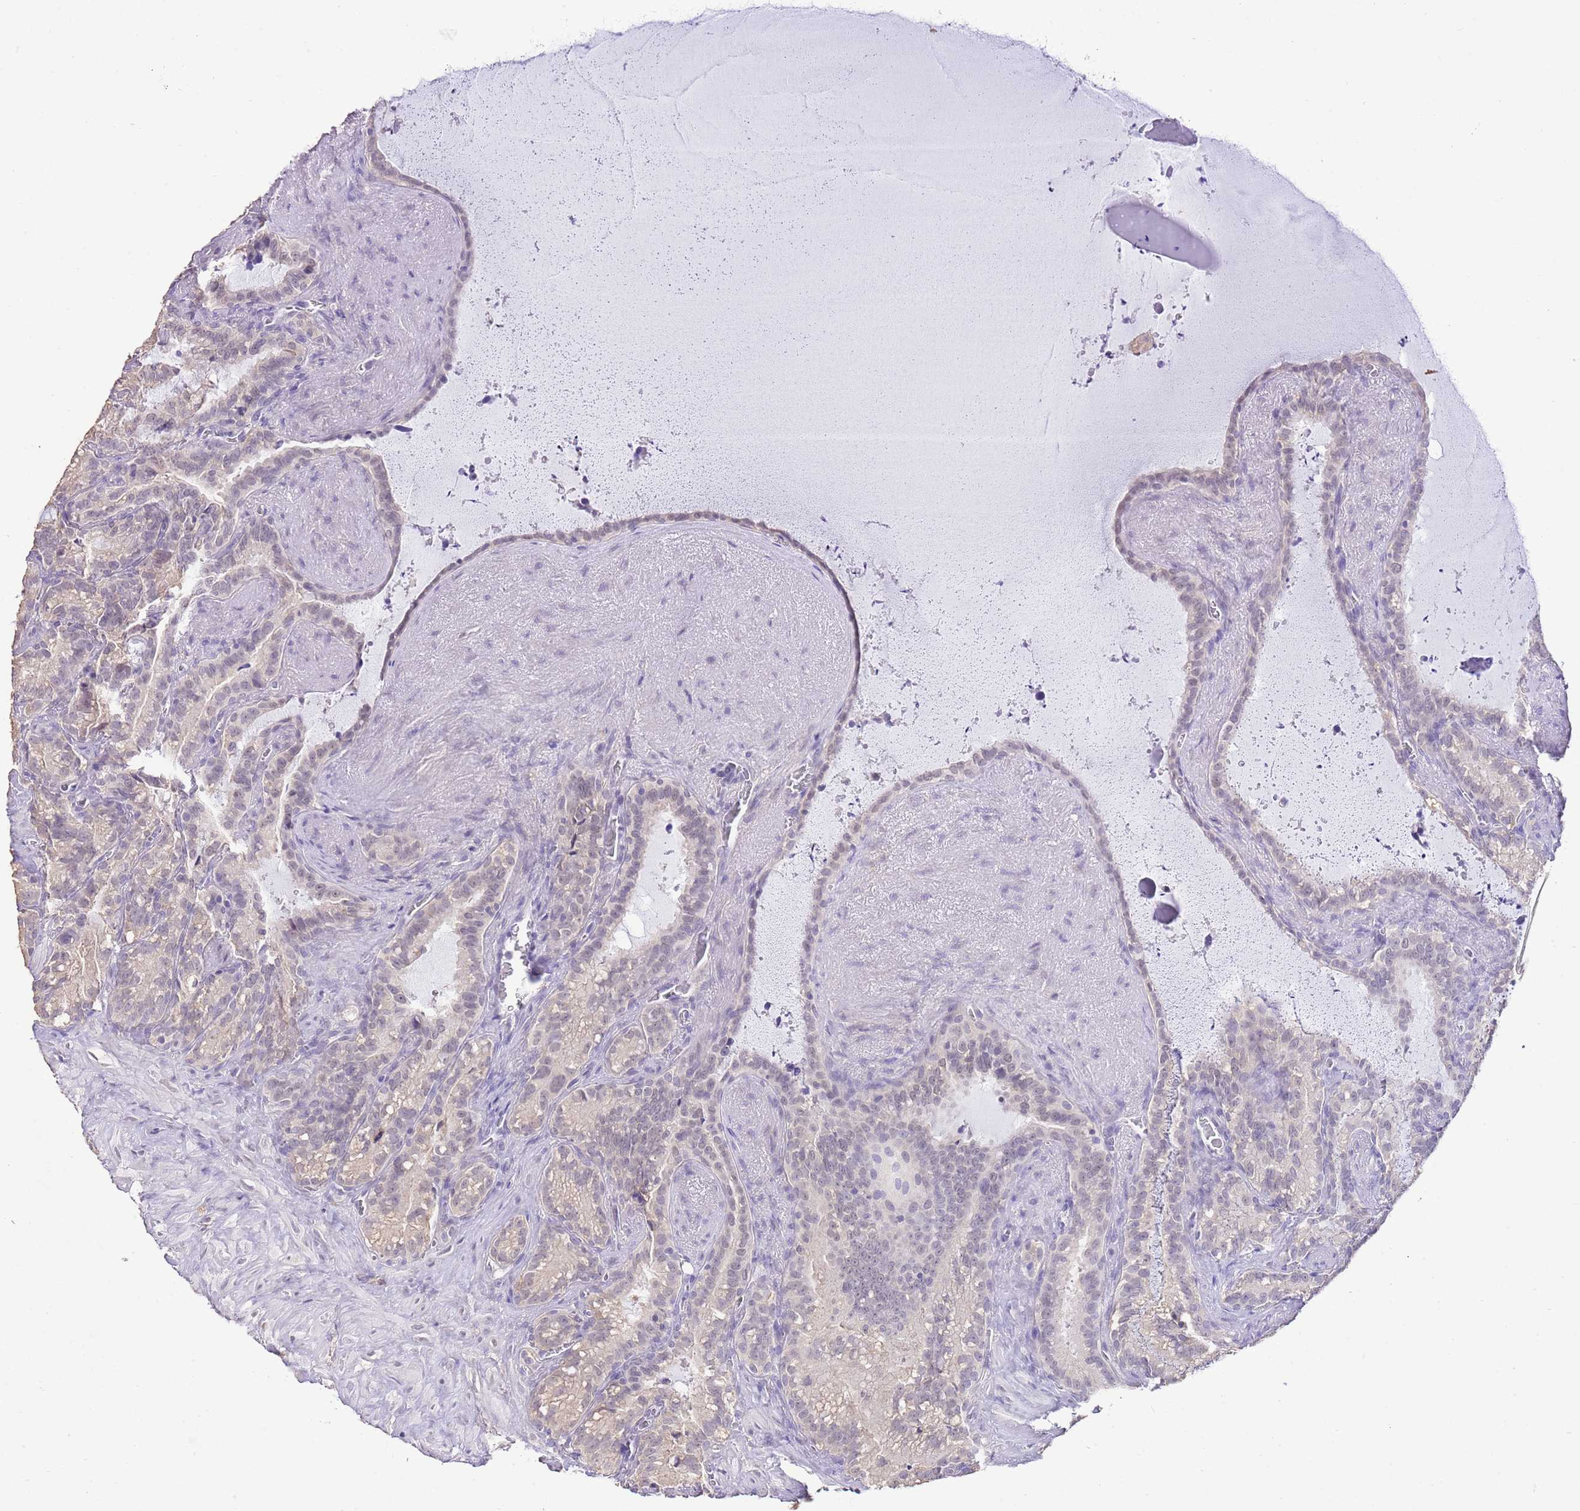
{"staining": {"intensity": "weak", "quantity": "25%-75%", "location": "nuclear"}, "tissue": "seminal vesicle", "cell_type": "Glandular cells", "image_type": "normal", "snomed": [{"axis": "morphology", "description": "Normal tissue, NOS"}, {"axis": "topography", "description": "Prostate"}, {"axis": "topography", "description": "Seminal veicle"}], "caption": "Immunohistochemistry (IHC) of unremarkable human seminal vesicle demonstrates low levels of weak nuclear staining in approximately 25%-75% of glandular cells. Immunohistochemistry (IHC) stains the protein of interest in brown and the nuclei are stained blue.", "gene": "IZUMO4", "patient": {"sex": "male", "age": 58}}